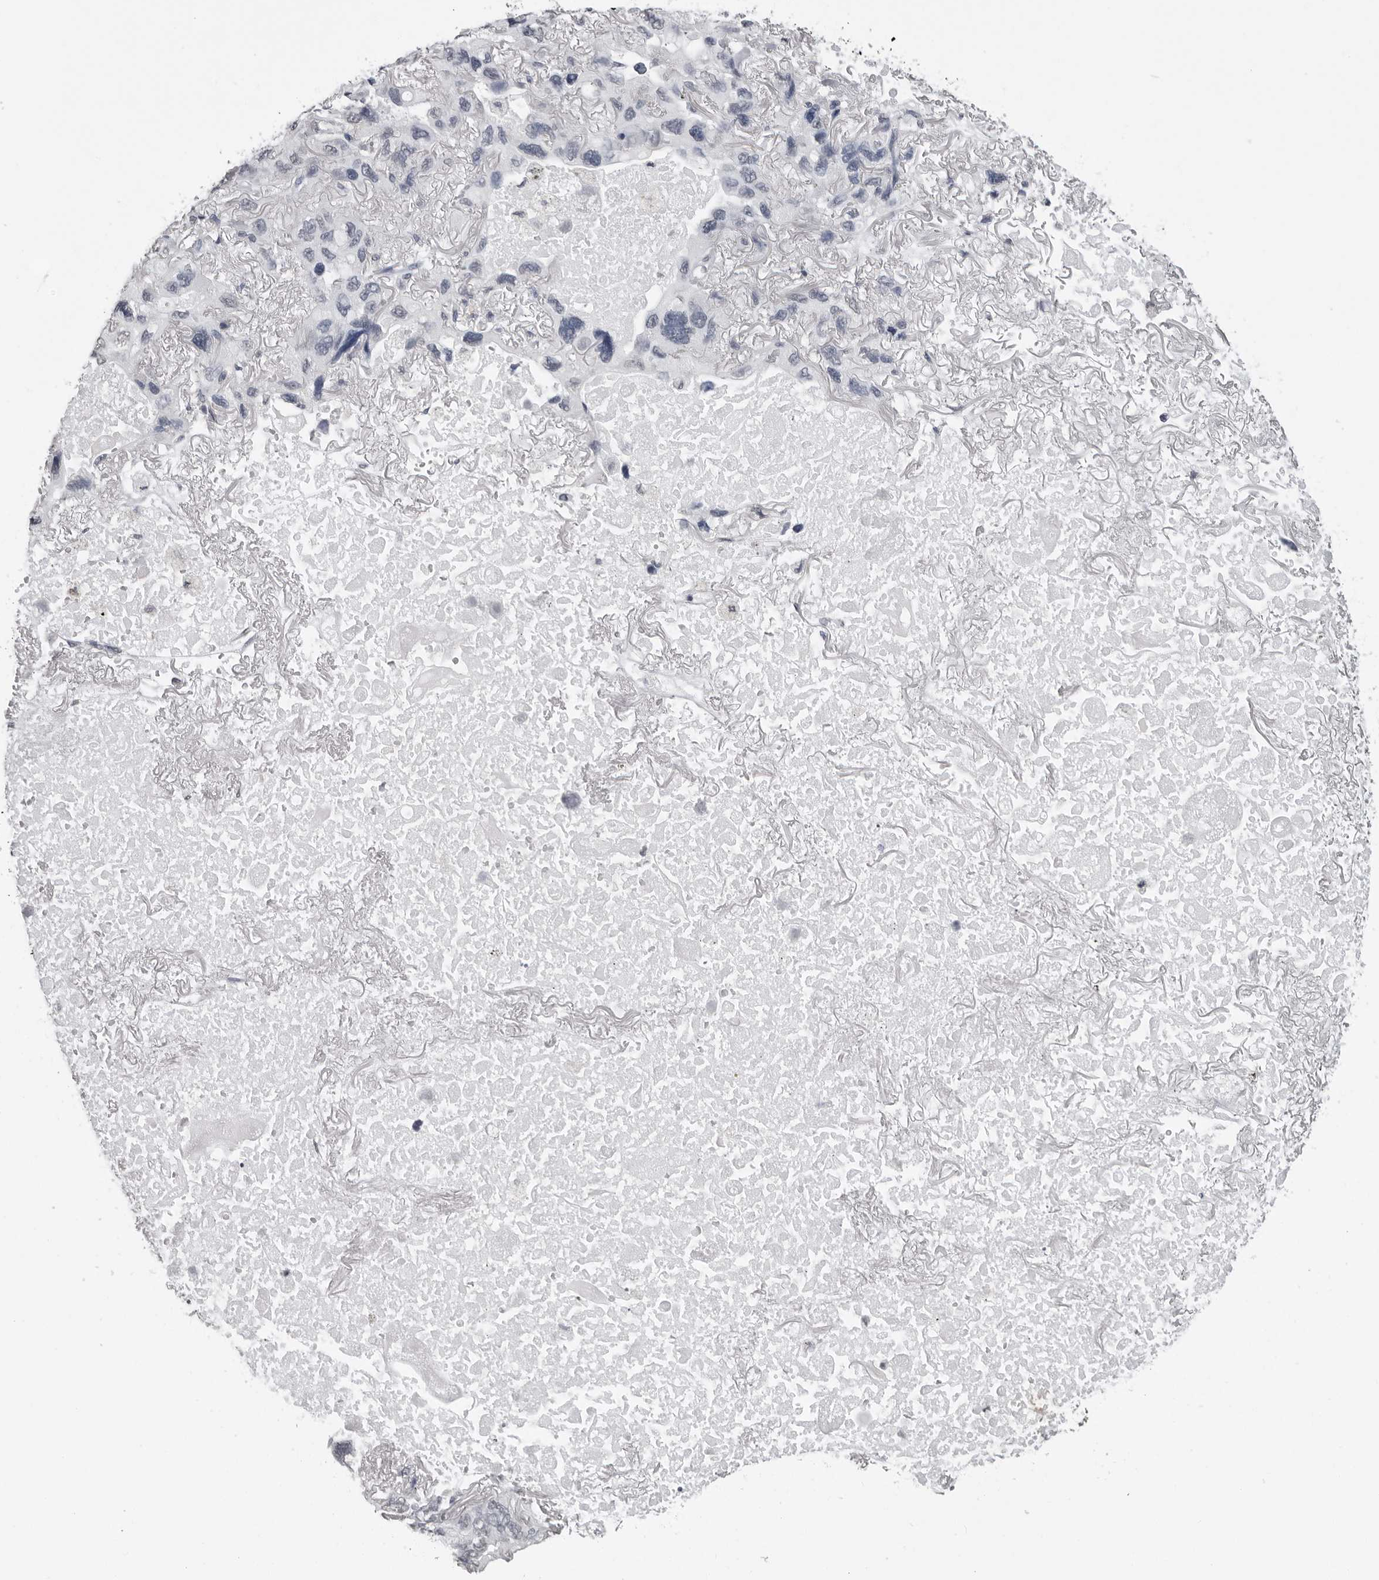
{"staining": {"intensity": "negative", "quantity": "none", "location": "none"}, "tissue": "lung cancer", "cell_type": "Tumor cells", "image_type": "cancer", "snomed": [{"axis": "morphology", "description": "Squamous cell carcinoma, NOS"}, {"axis": "topography", "description": "Lung"}], "caption": "Image shows no significant protein positivity in tumor cells of lung squamous cell carcinoma.", "gene": "HEPACAM", "patient": {"sex": "female", "age": 73}}